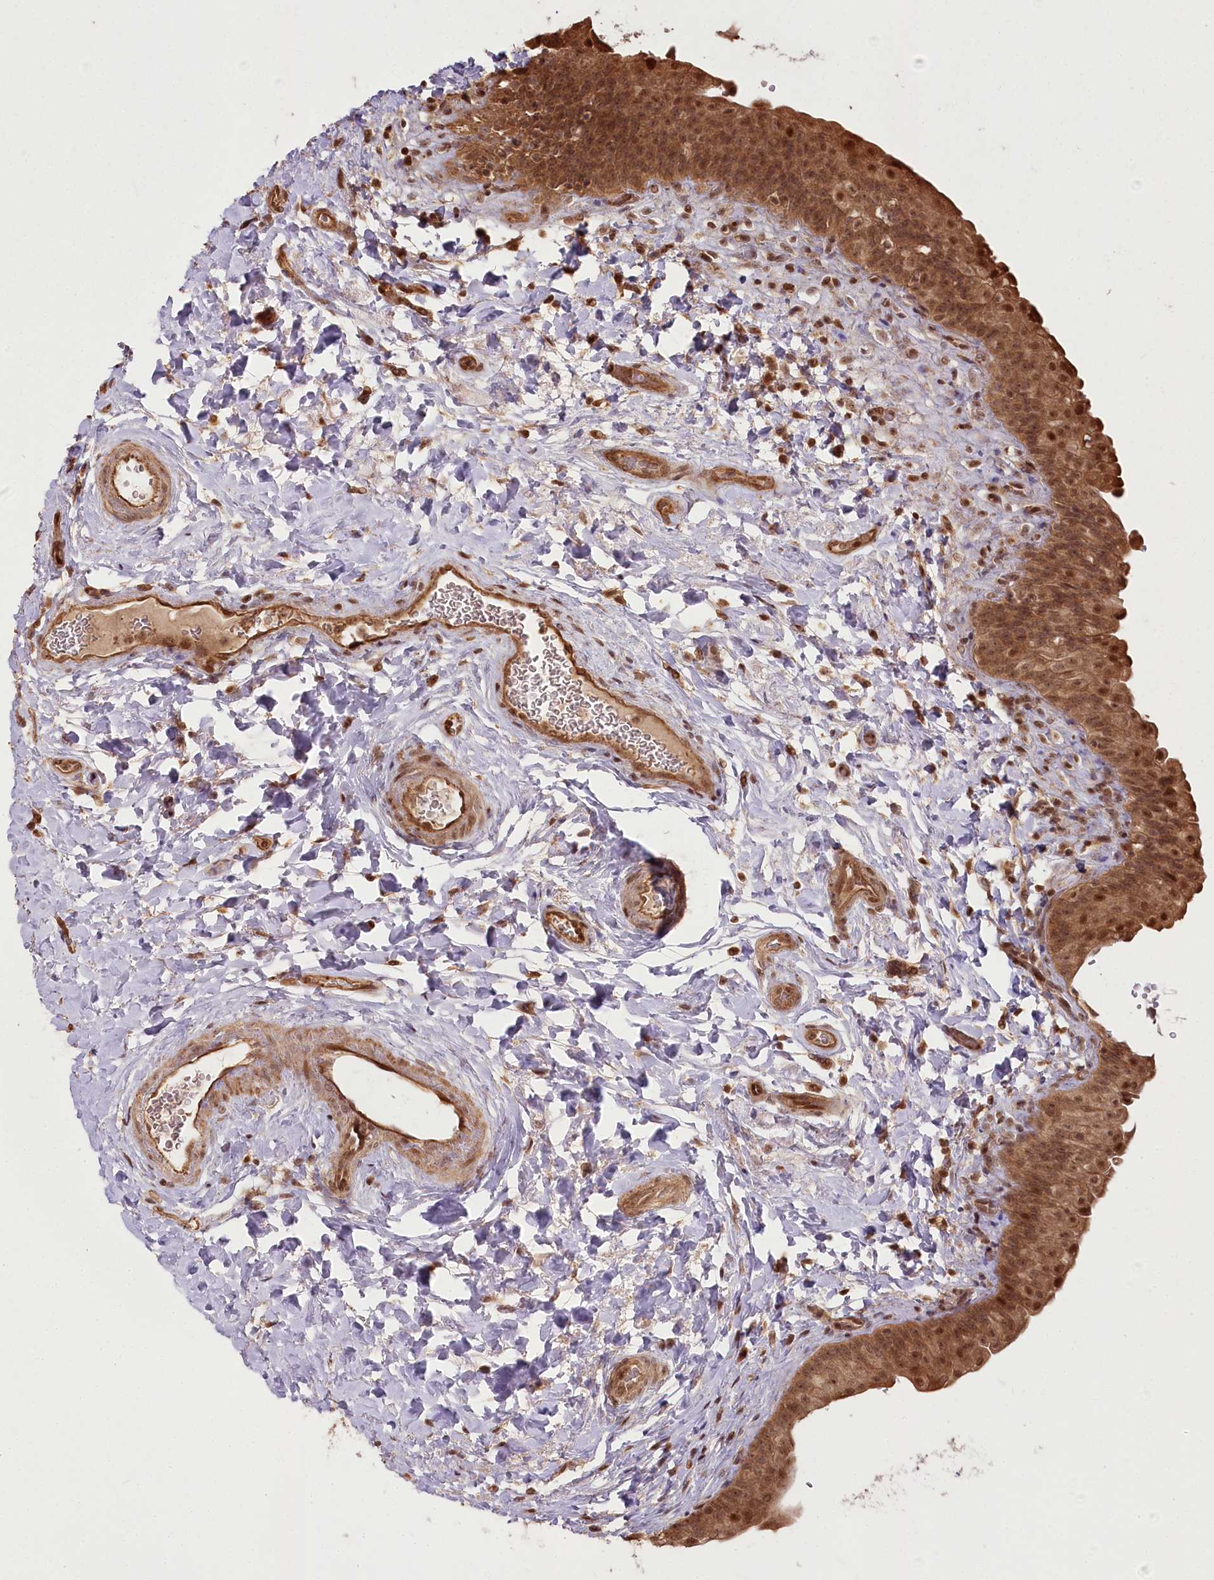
{"staining": {"intensity": "strong", "quantity": ">75%", "location": "cytoplasmic/membranous,nuclear"}, "tissue": "urinary bladder", "cell_type": "Urothelial cells", "image_type": "normal", "snomed": [{"axis": "morphology", "description": "Normal tissue, NOS"}, {"axis": "topography", "description": "Urinary bladder"}], "caption": "The photomicrograph displays immunohistochemical staining of normal urinary bladder. There is strong cytoplasmic/membranous,nuclear positivity is identified in approximately >75% of urothelial cells.", "gene": "R3HDM2", "patient": {"sex": "male", "age": 83}}